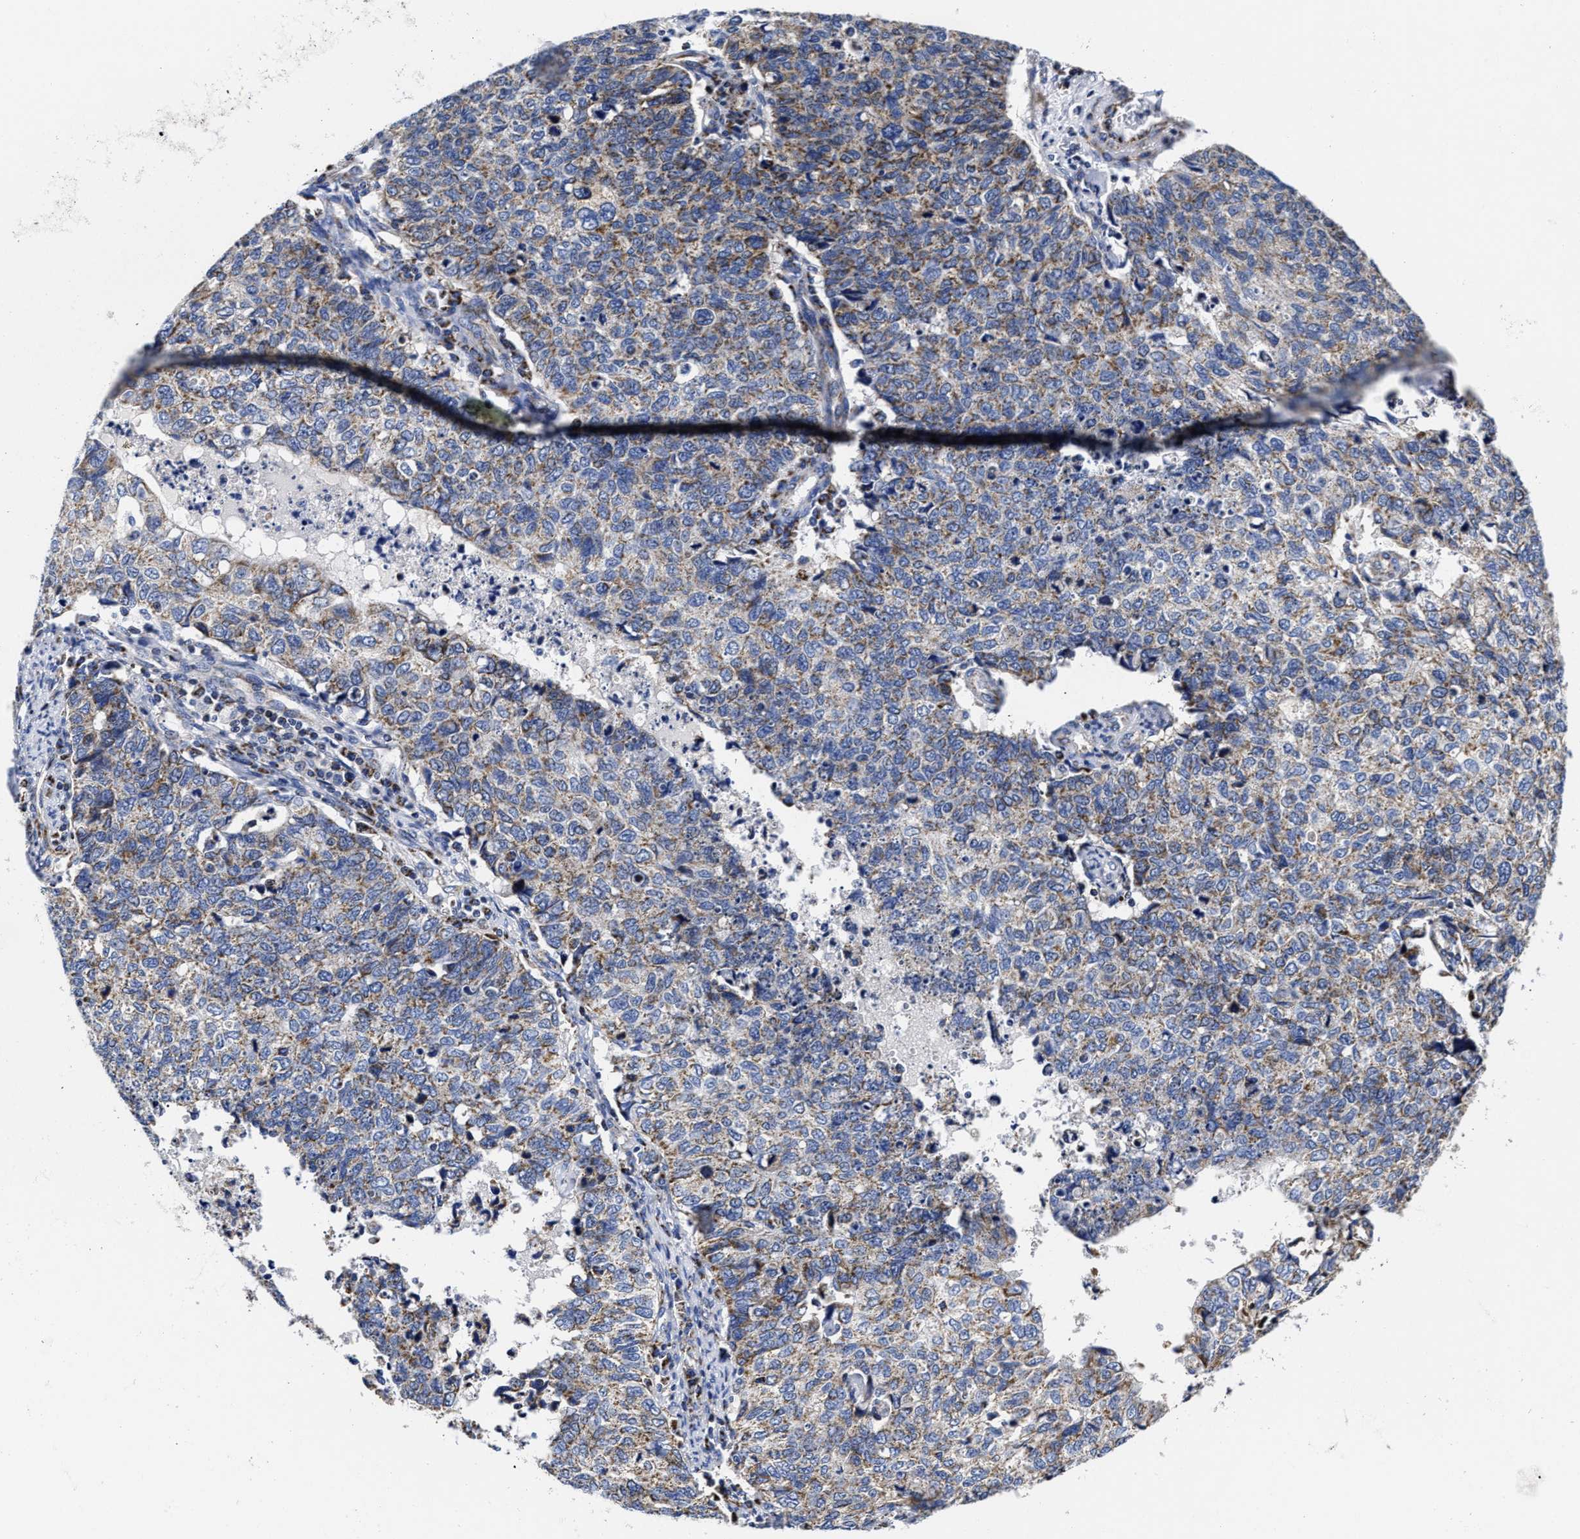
{"staining": {"intensity": "weak", "quantity": "25%-75%", "location": "cytoplasmic/membranous"}, "tissue": "cervical cancer", "cell_type": "Tumor cells", "image_type": "cancer", "snomed": [{"axis": "morphology", "description": "Squamous cell carcinoma, NOS"}, {"axis": "topography", "description": "Cervix"}], "caption": "Cervical cancer stained for a protein (brown) reveals weak cytoplasmic/membranous positive staining in about 25%-75% of tumor cells.", "gene": "HINT2", "patient": {"sex": "female", "age": 63}}